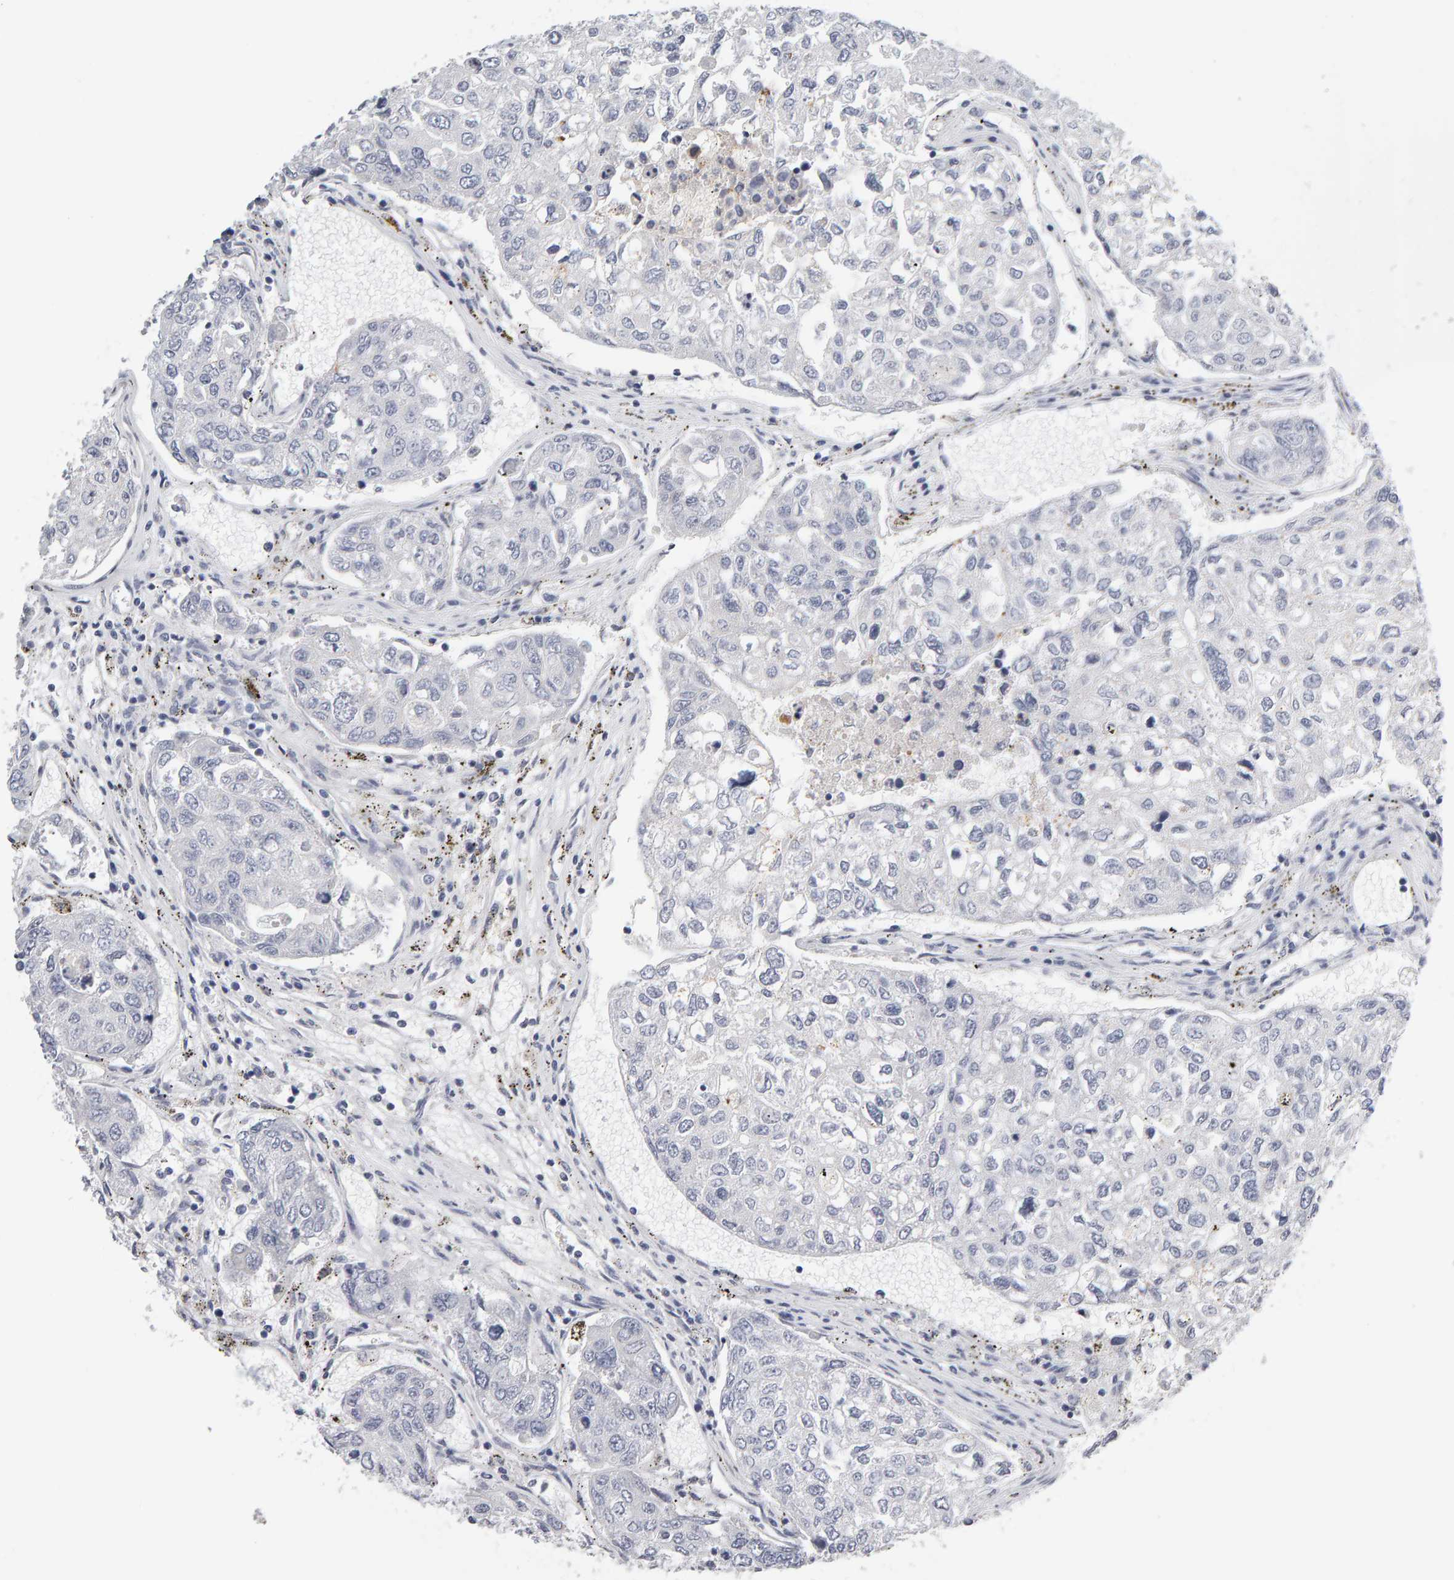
{"staining": {"intensity": "negative", "quantity": "none", "location": "none"}, "tissue": "urothelial cancer", "cell_type": "Tumor cells", "image_type": "cancer", "snomed": [{"axis": "morphology", "description": "Urothelial carcinoma, High grade"}, {"axis": "topography", "description": "Lymph node"}, {"axis": "topography", "description": "Urinary bladder"}], "caption": "The immunohistochemistry (IHC) image has no significant expression in tumor cells of urothelial cancer tissue. Nuclei are stained in blue.", "gene": "CTH", "patient": {"sex": "male", "age": 51}}